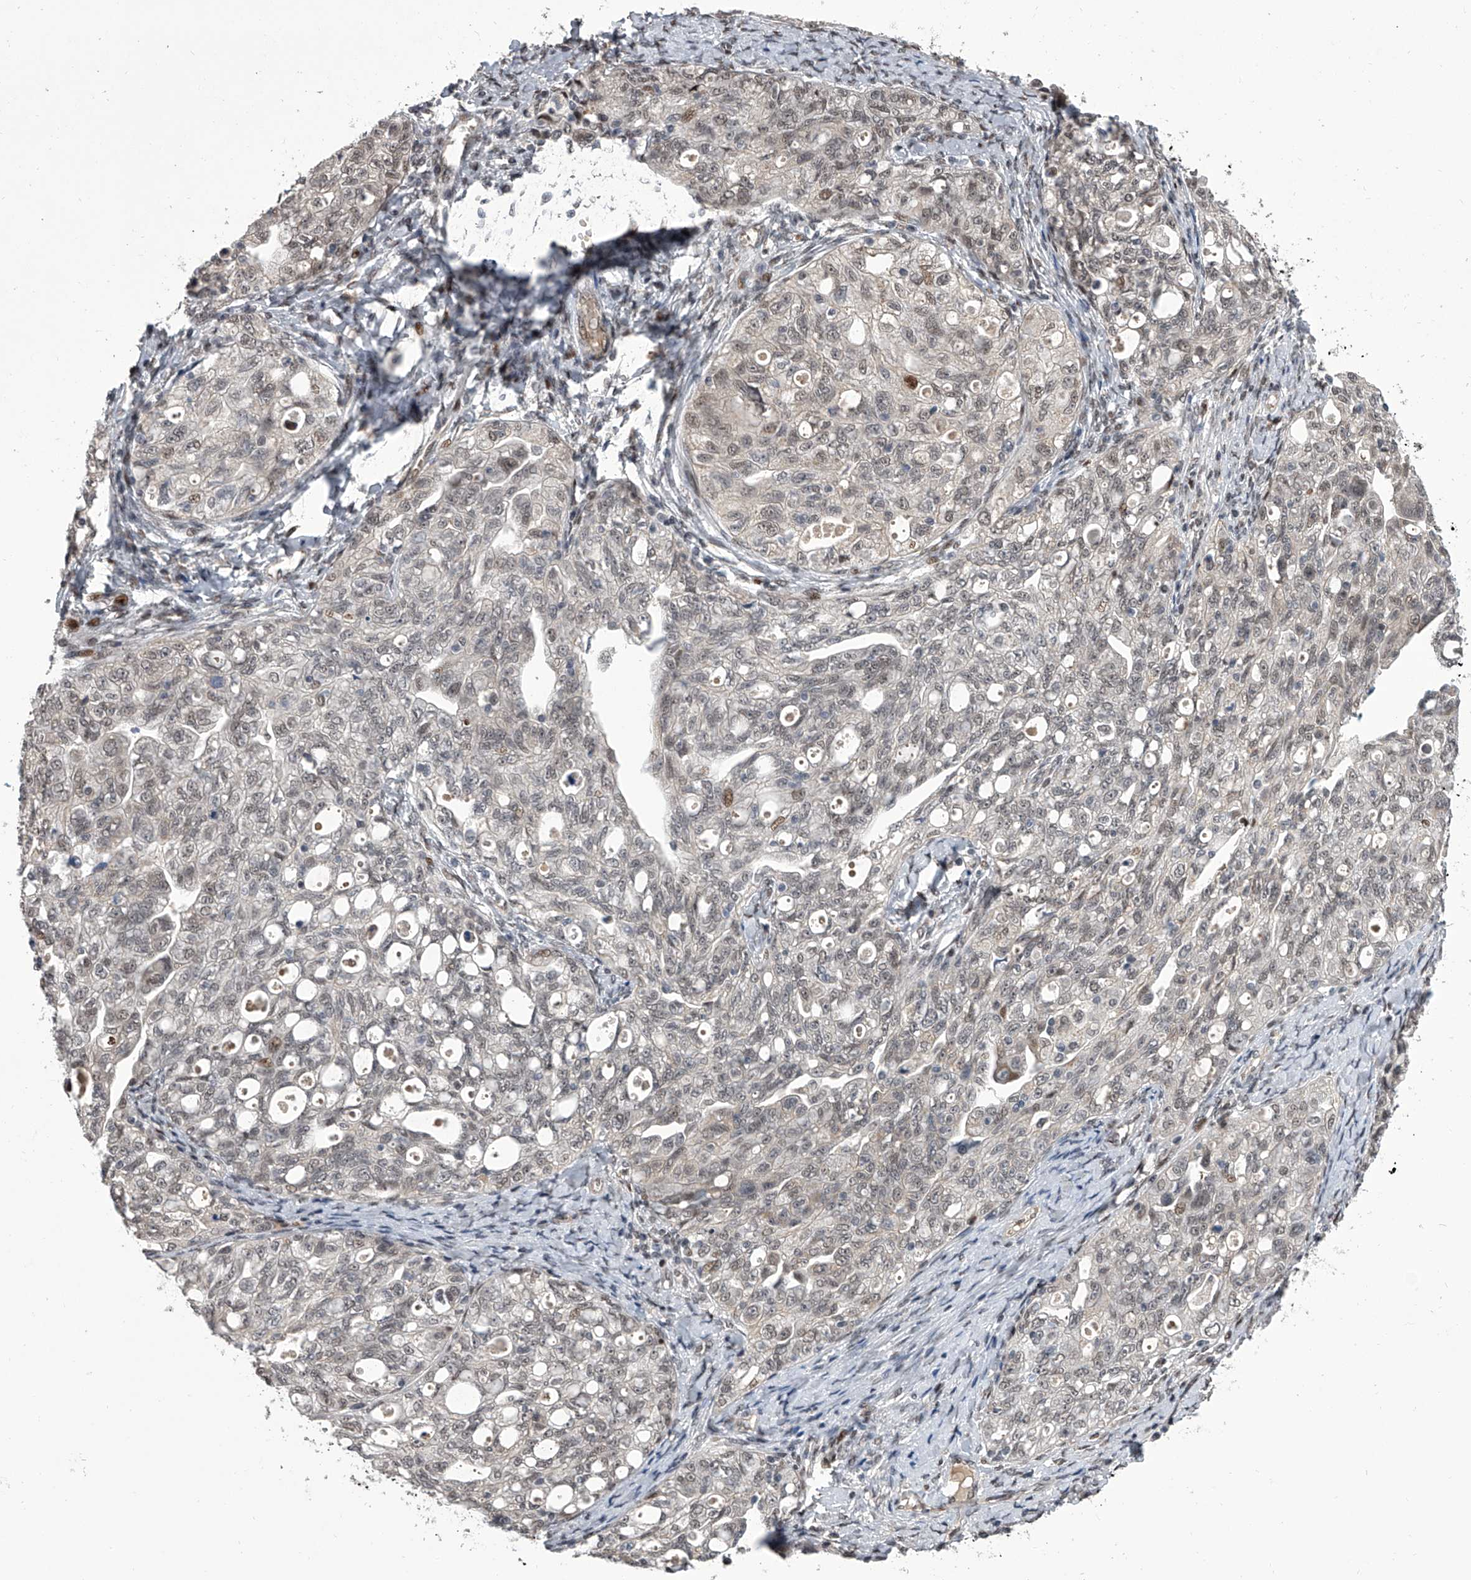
{"staining": {"intensity": "negative", "quantity": "none", "location": "none"}, "tissue": "ovarian cancer", "cell_type": "Tumor cells", "image_type": "cancer", "snomed": [{"axis": "morphology", "description": "Carcinoma, NOS"}, {"axis": "morphology", "description": "Cystadenocarcinoma, serous, NOS"}, {"axis": "topography", "description": "Ovary"}], "caption": "Tumor cells show no significant expression in ovarian cancer (carcinoma).", "gene": "ZNF426", "patient": {"sex": "female", "age": 69}}